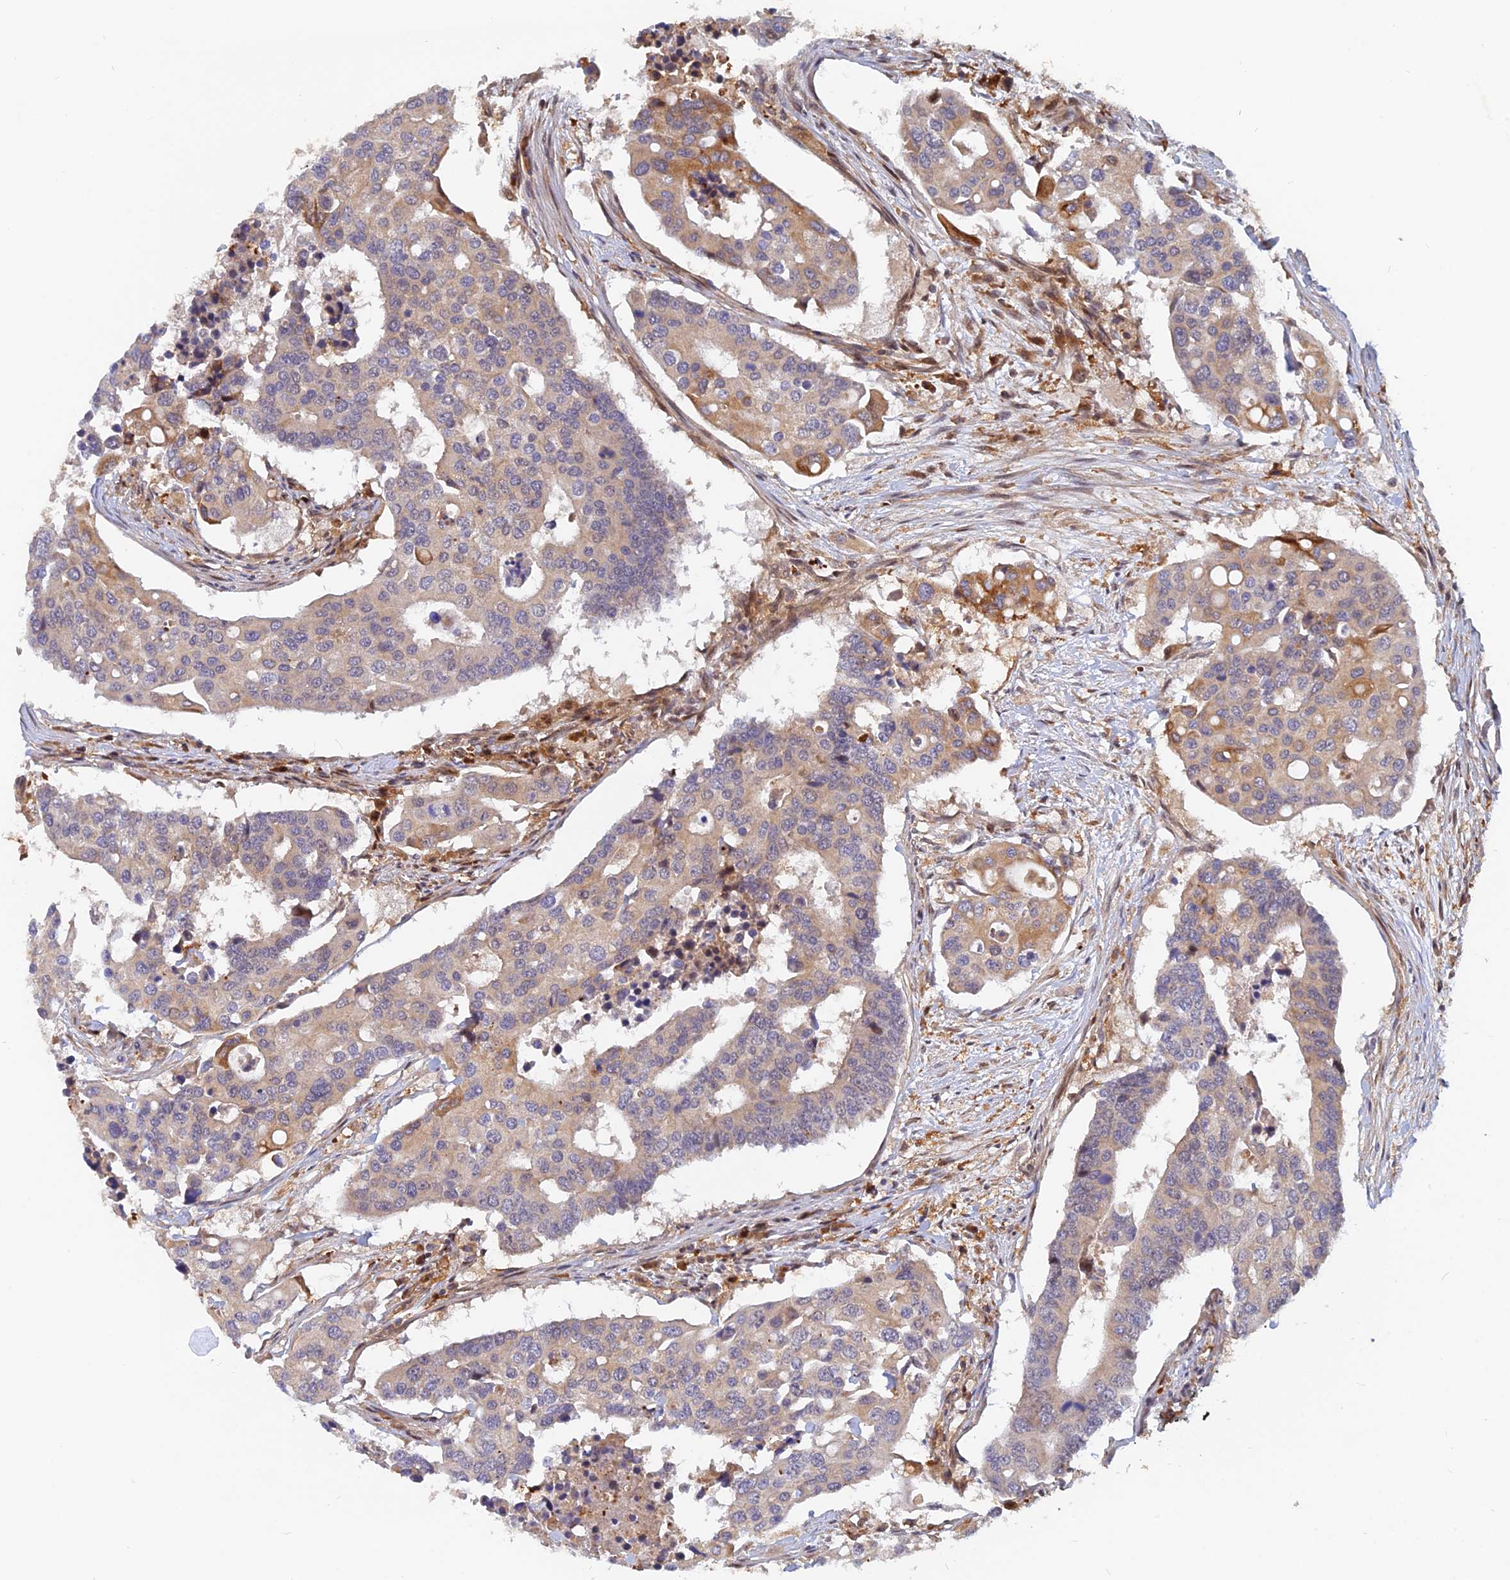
{"staining": {"intensity": "moderate", "quantity": "<25%", "location": "cytoplasmic/membranous"}, "tissue": "colorectal cancer", "cell_type": "Tumor cells", "image_type": "cancer", "snomed": [{"axis": "morphology", "description": "Adenocarcinoma, NOS"}, {"axis": "topography", "description": "Colon"}], "caption": "An image showing moderate cytoplasmic/membranous positivity in about <25% of tumor cells in colorectal adenocarcinoma, as visualized by brown immunohistochemical staining.", "gene": "ARL2BP", "patient": {"sex": "male", "age": 77}}